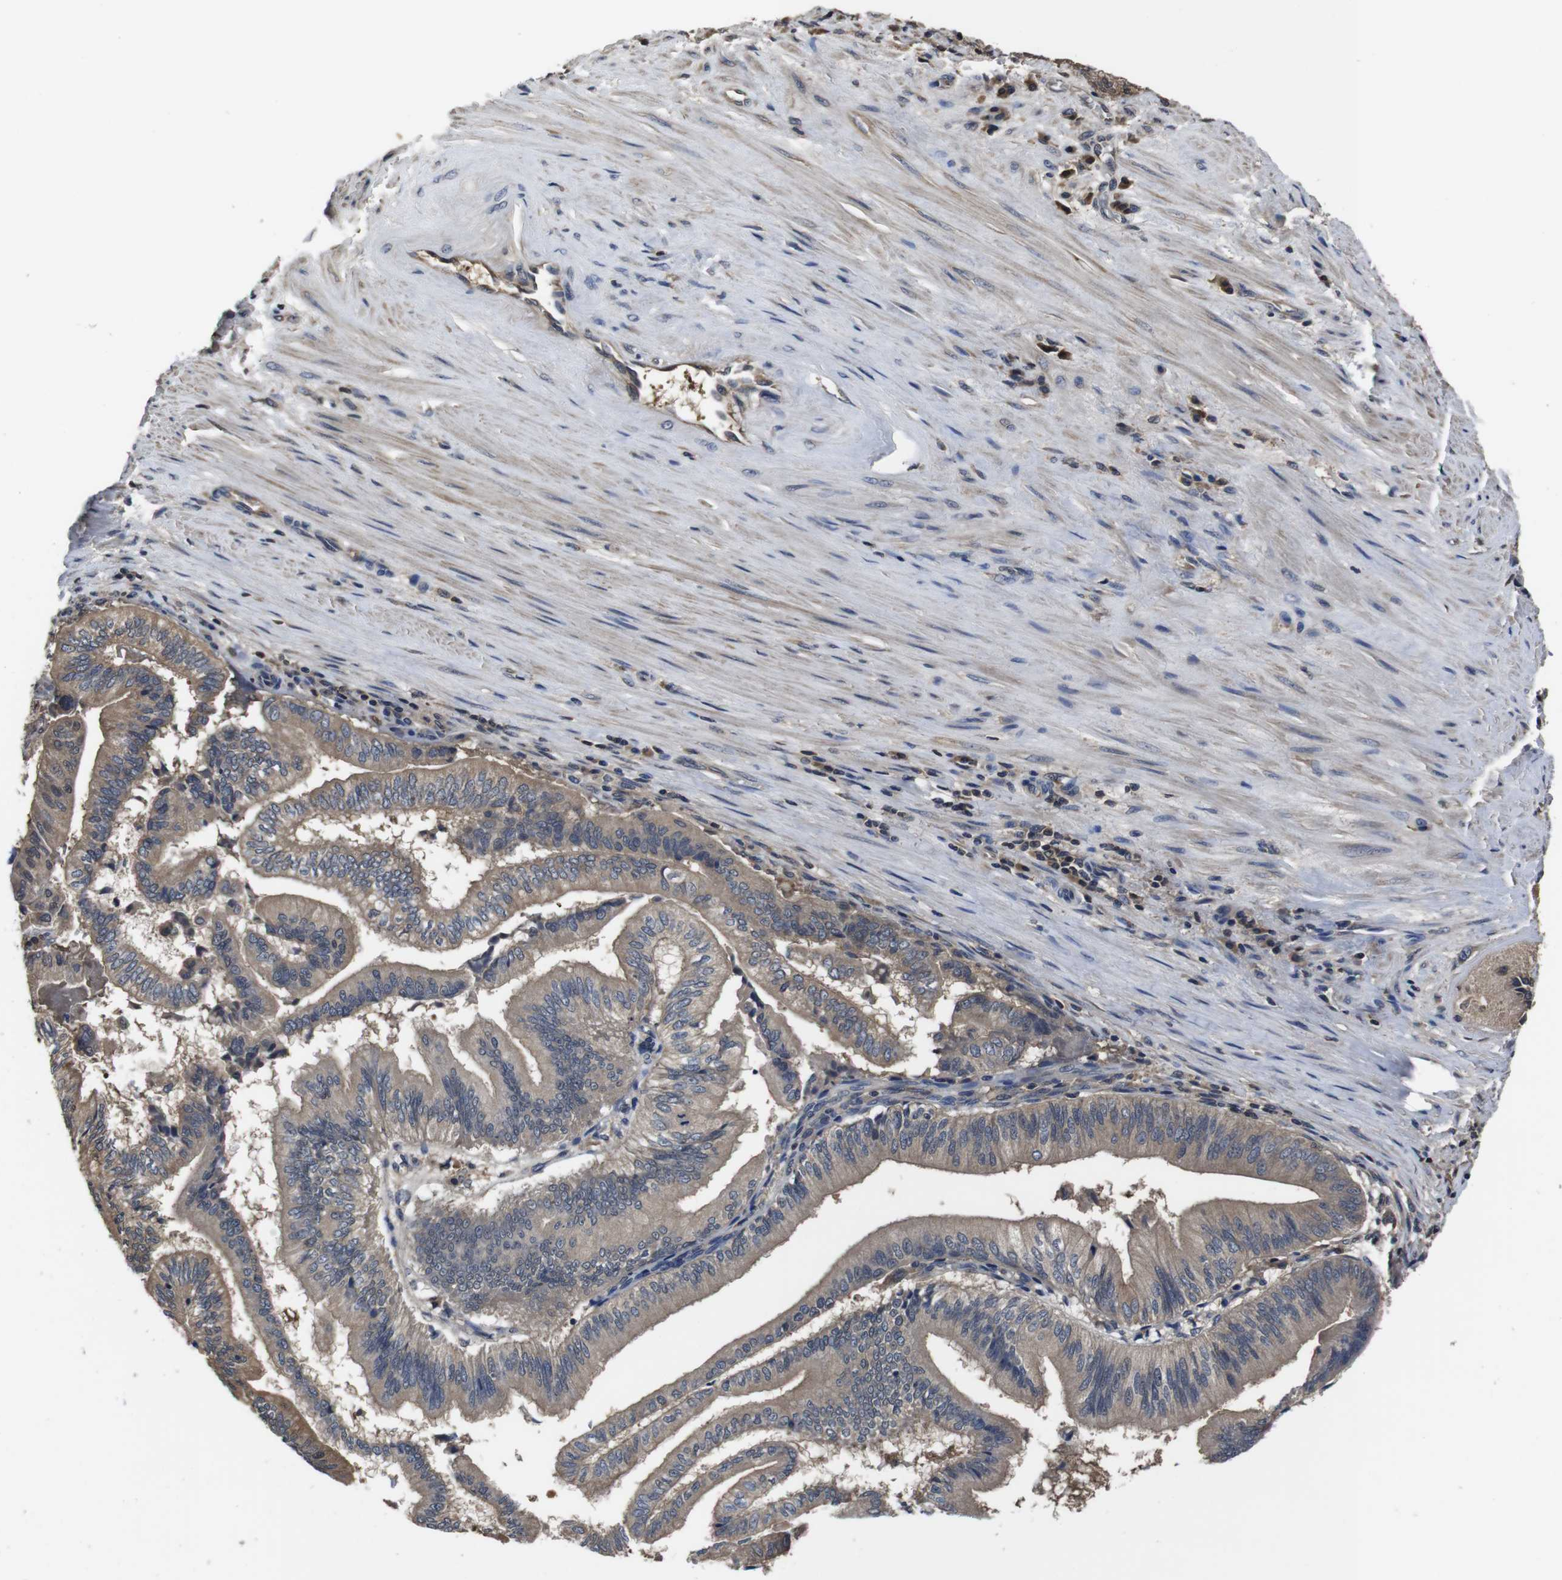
{"staining": {"intensity": "moderate", "quantity": ">75%", "location": "cytoplasmic/membranous"}, "tissue": "pancreatic cancer", "cell_type": "Tumor cells", "image_type": "cancer", "snomed": [{"axis": "morphology", "description": "Adenocarcinoma, NOS"}, {"axis": "topography", "description": "Pancreas"}], "caption": "DAB immunohistochemical staining of pancreatic cancer exhibits moderate cytoplasmic/membranous protein positivity in about >75% of tumor cells. The staining is performed using DAB (3,3'-diaminobenzidine) brown chromogen to label protein expression. The nuclei are counter-stained blue using hematoxylin.", "gene": "CXCL11", "patient": {"sex": "male", "age": 82}}